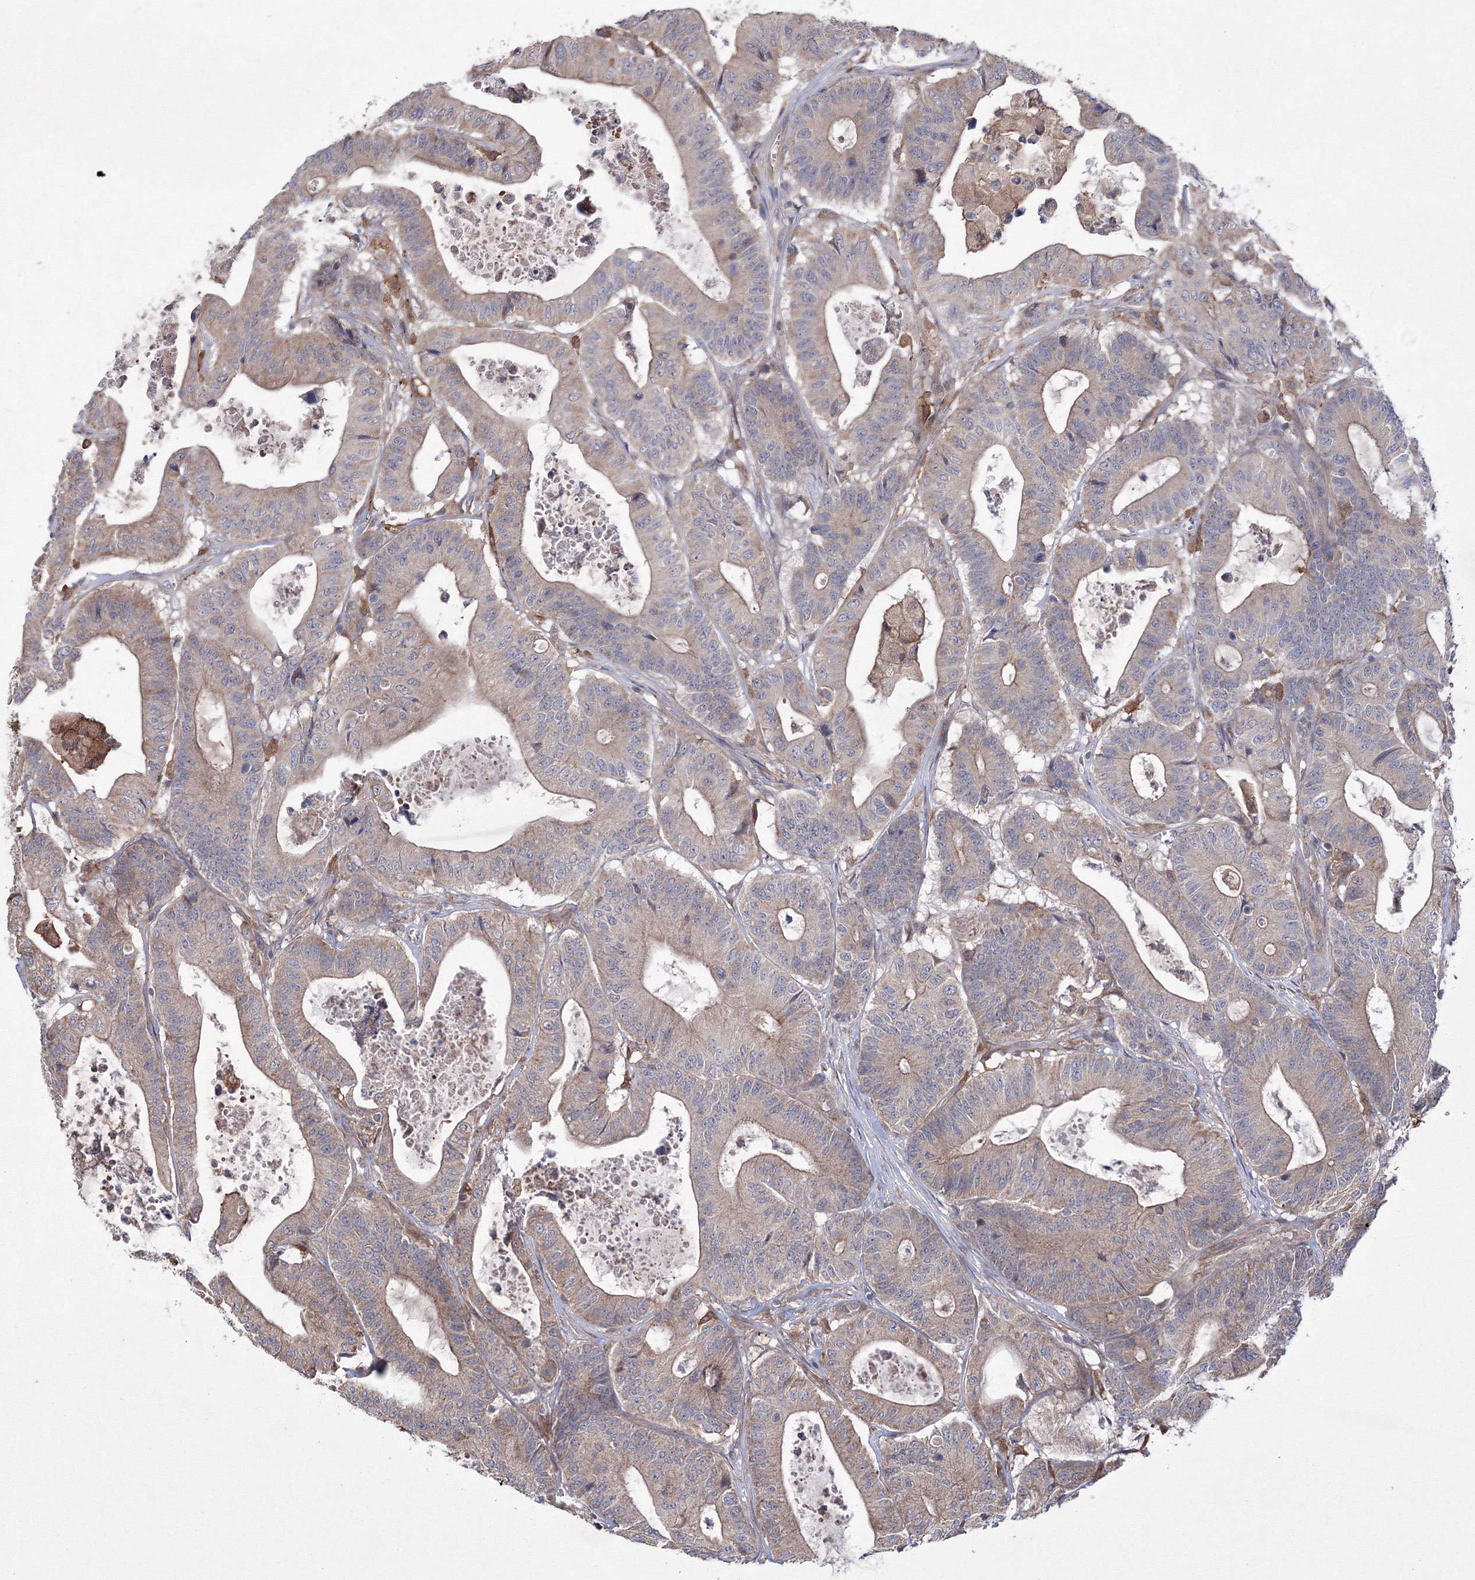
{"staining": {"intensity": "moderate", "quantity": "25%-75%", "location": "cytoplasmic/membranous"}, "tissue": "colorectal cancer", "cell_type": "Tumor cells", "image_type": "cancer", "snomed": [{"axis": "morphology", "description": "Adenocarcinoma, NOS"}, {"axis": "topography", "description": "Colon"}], "caption": "Moderate cytoplasmic/membranous protein expression is identified in about 25%-75% of tumor cells in adenocarcinoma (colorectal). (DAB = brown stain, brightfield microscopy at high magnification).", "gene": "RANBP3L", "patient": {"sex": "female", "age": 84}}